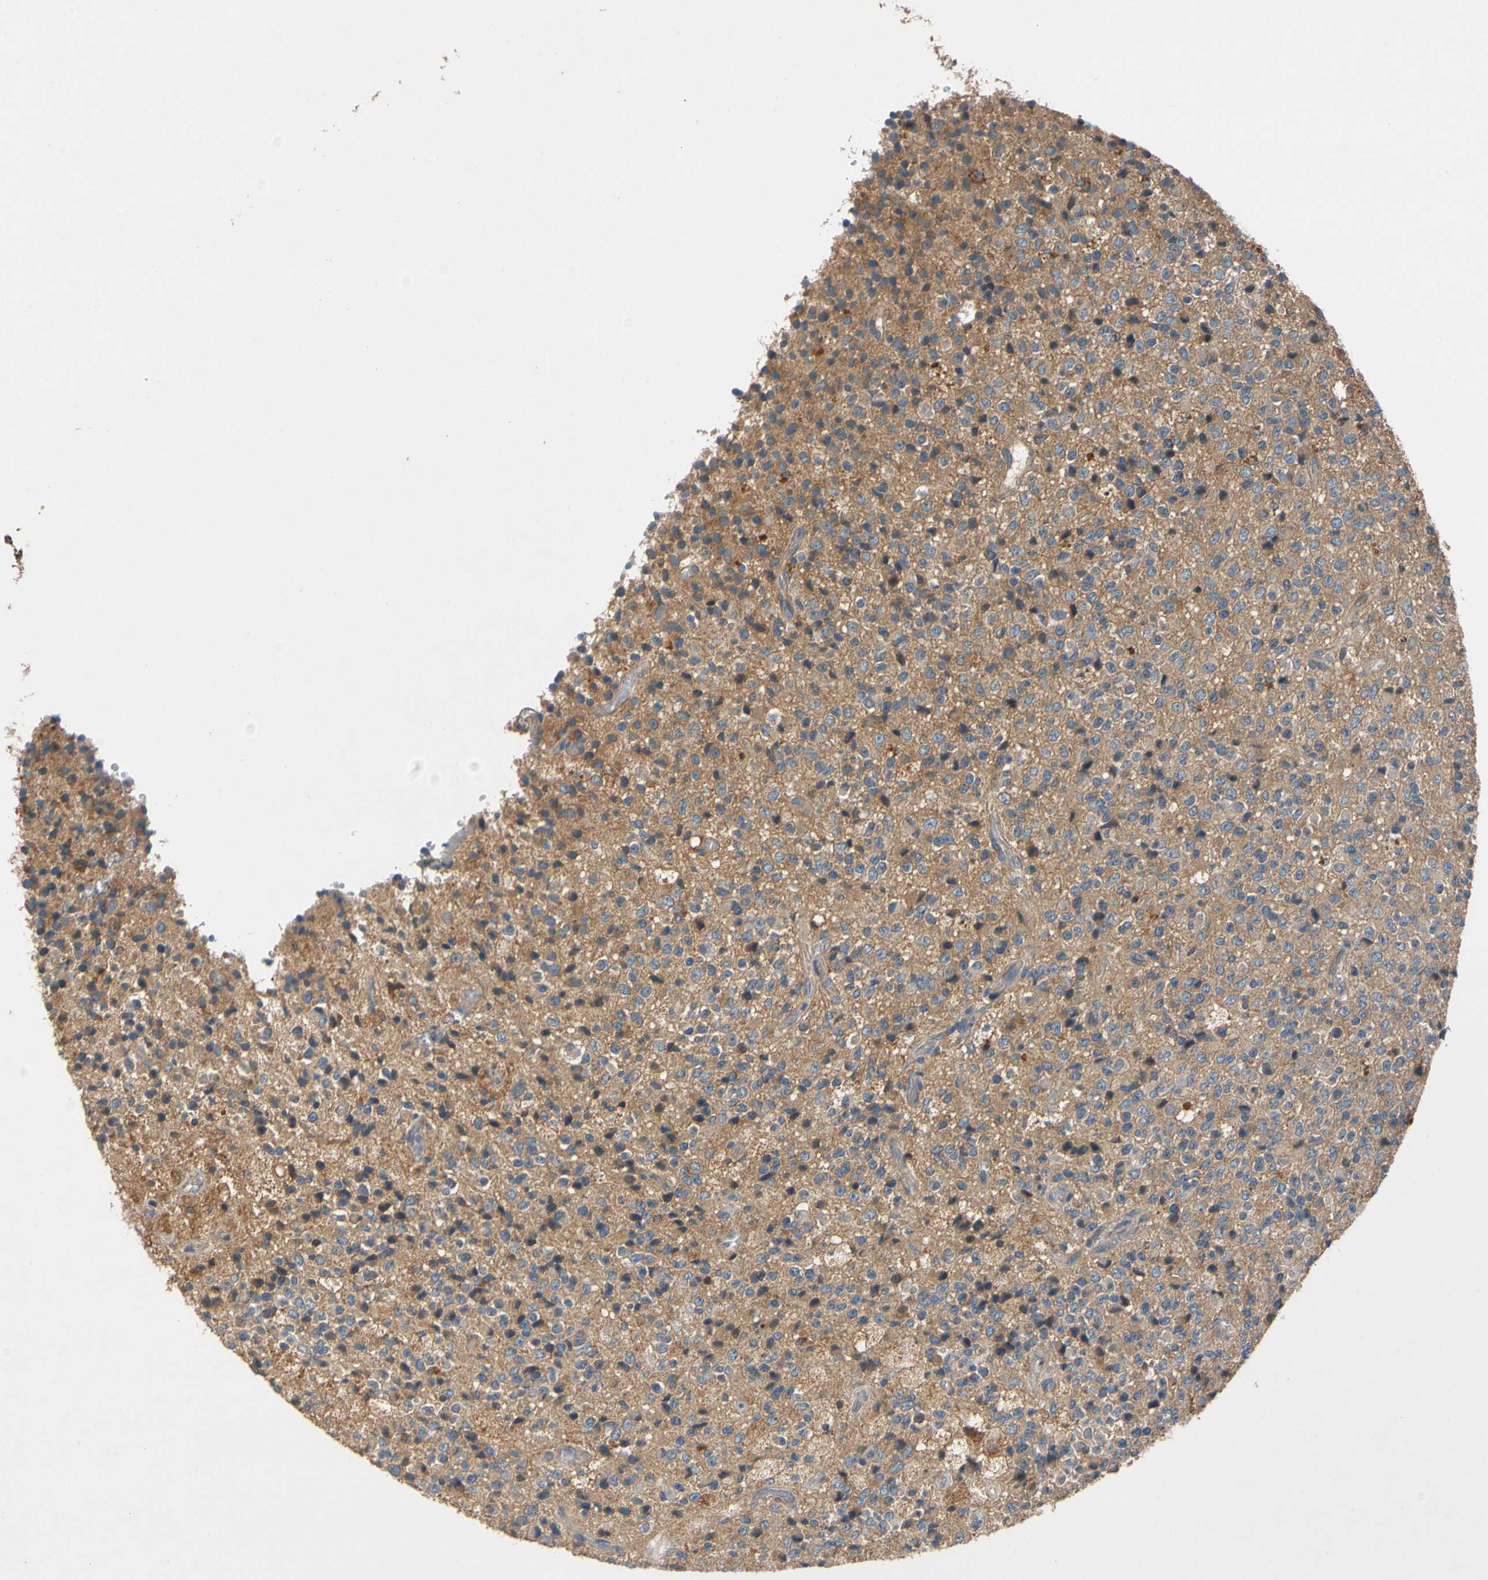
{"staining": {"intensity": "moderate", "quantity": ">75%", "location": "cytoplasmic/membranous"}, "tissue": "glioma", "cell_type": "Tumor cells", "image_type": "cancer", "snomed": [{"axis": "morphology", "description": "Glioma, malignant, High grade"}, {"axis": "topography", "description": "pancreas cauda"}], "caption": "Moderate cytoplasmic/membranous protein expression is seen in approximately >75% of tumor cells in glioma. Nuclei are stained in blue.", "gene": "USP46", "patient": {"sex": "male", "age": 60}}